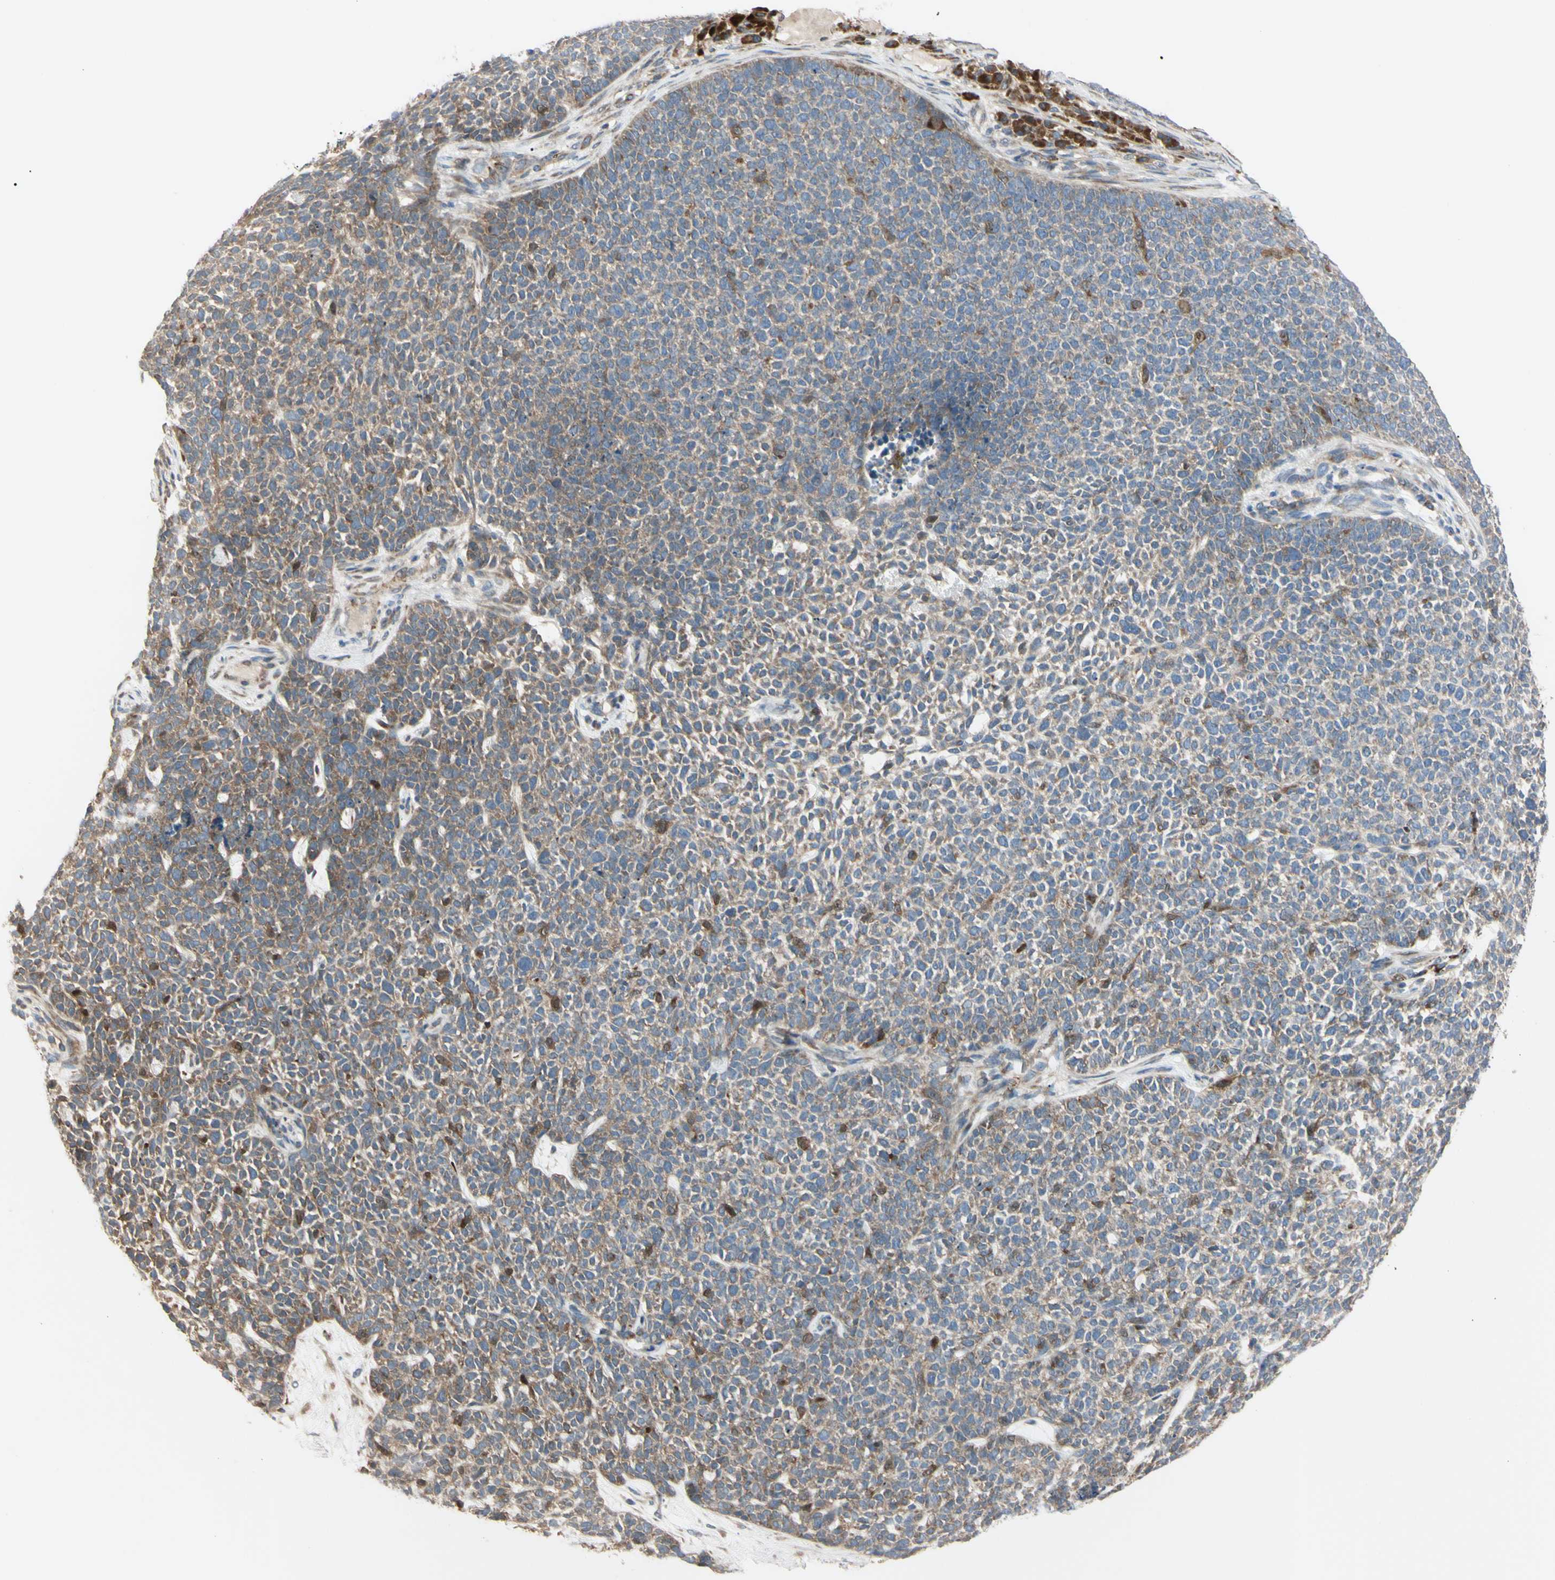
{"staining": {"intensity": "weak", "quantity": ">75%", "location": "cytoplasmic/membranous"}, "tissue": "skin cancer", "cell_type": "Tumor cells", "image_type": "cancer", "snomed": [{"axis": "morphology", "description": "Basal cell carcinoma"}, {"axis": "topography", "description": "Skin"}], "caption": "Immunohistochemical staining of human skin basal cell carcinoma shows weak cytoplasmic/membranous protein staining in about >75% of tumor cells. (IHC, brightfield microscopy, high magnification).", "gene": "EIF5A", "patient": {"sex": "female", "age": 84}}